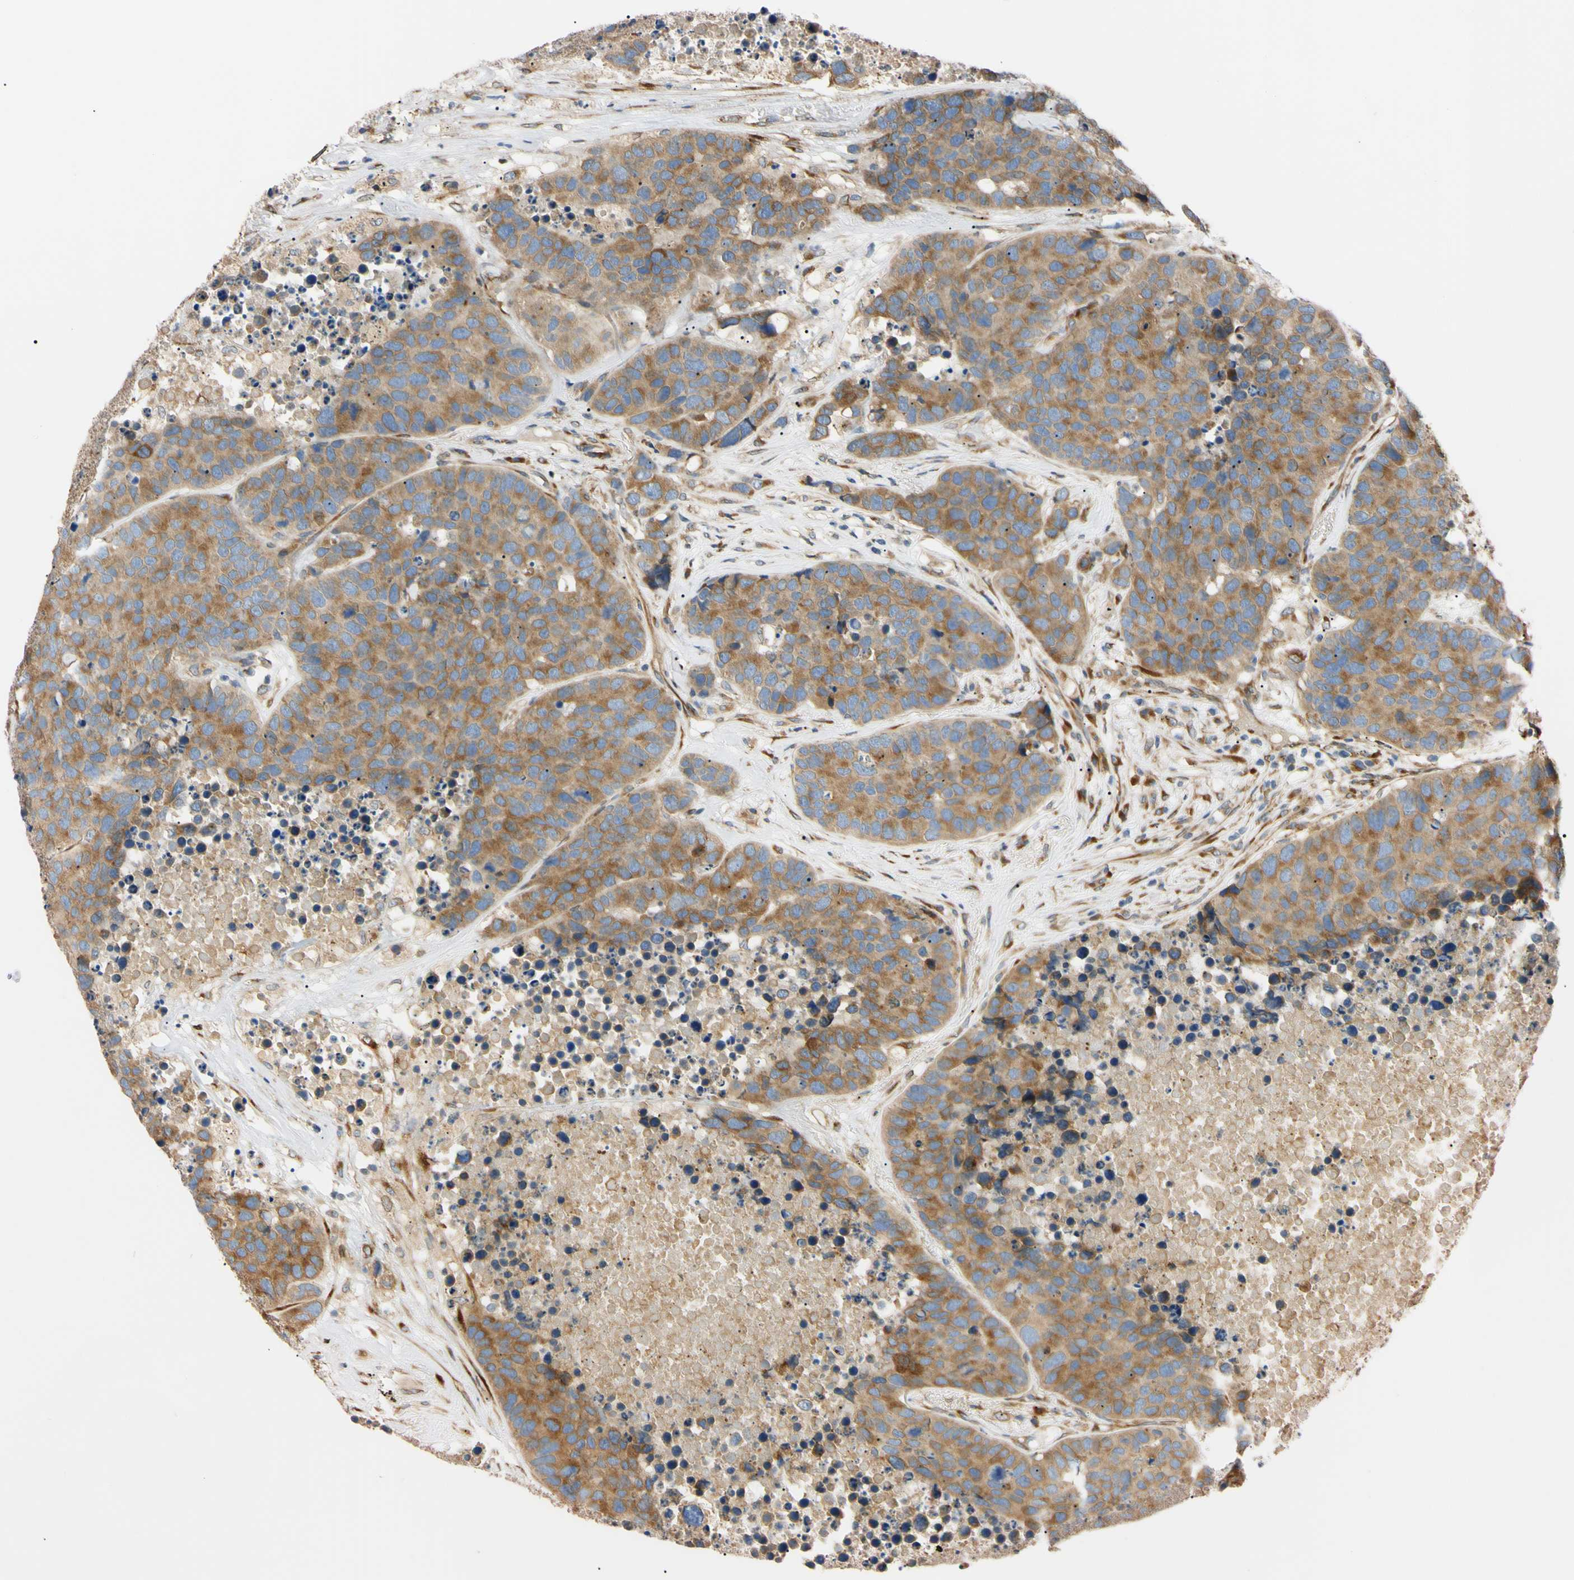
{"staining": {"intensity": "moderate", "quantity": ">75%", "location": "cytoplasmic/membranous"}, "tissue": "carcinoid", "cell_type": "Tumor cells", "image_type": "cancer", "snomed": [{"axis": "morphology", "description": "Carcinoid, malignant, NOS"}, {"axis": "topography", "description": "Lung"}], "caption": "Moderate cytoplasmic/membranous protein positivity is appreciated in approximately >75% of tumor cells in malignant carcinoid.", "gene": "IER3IP1", "patient": {"sex": "male", "age": 60}}